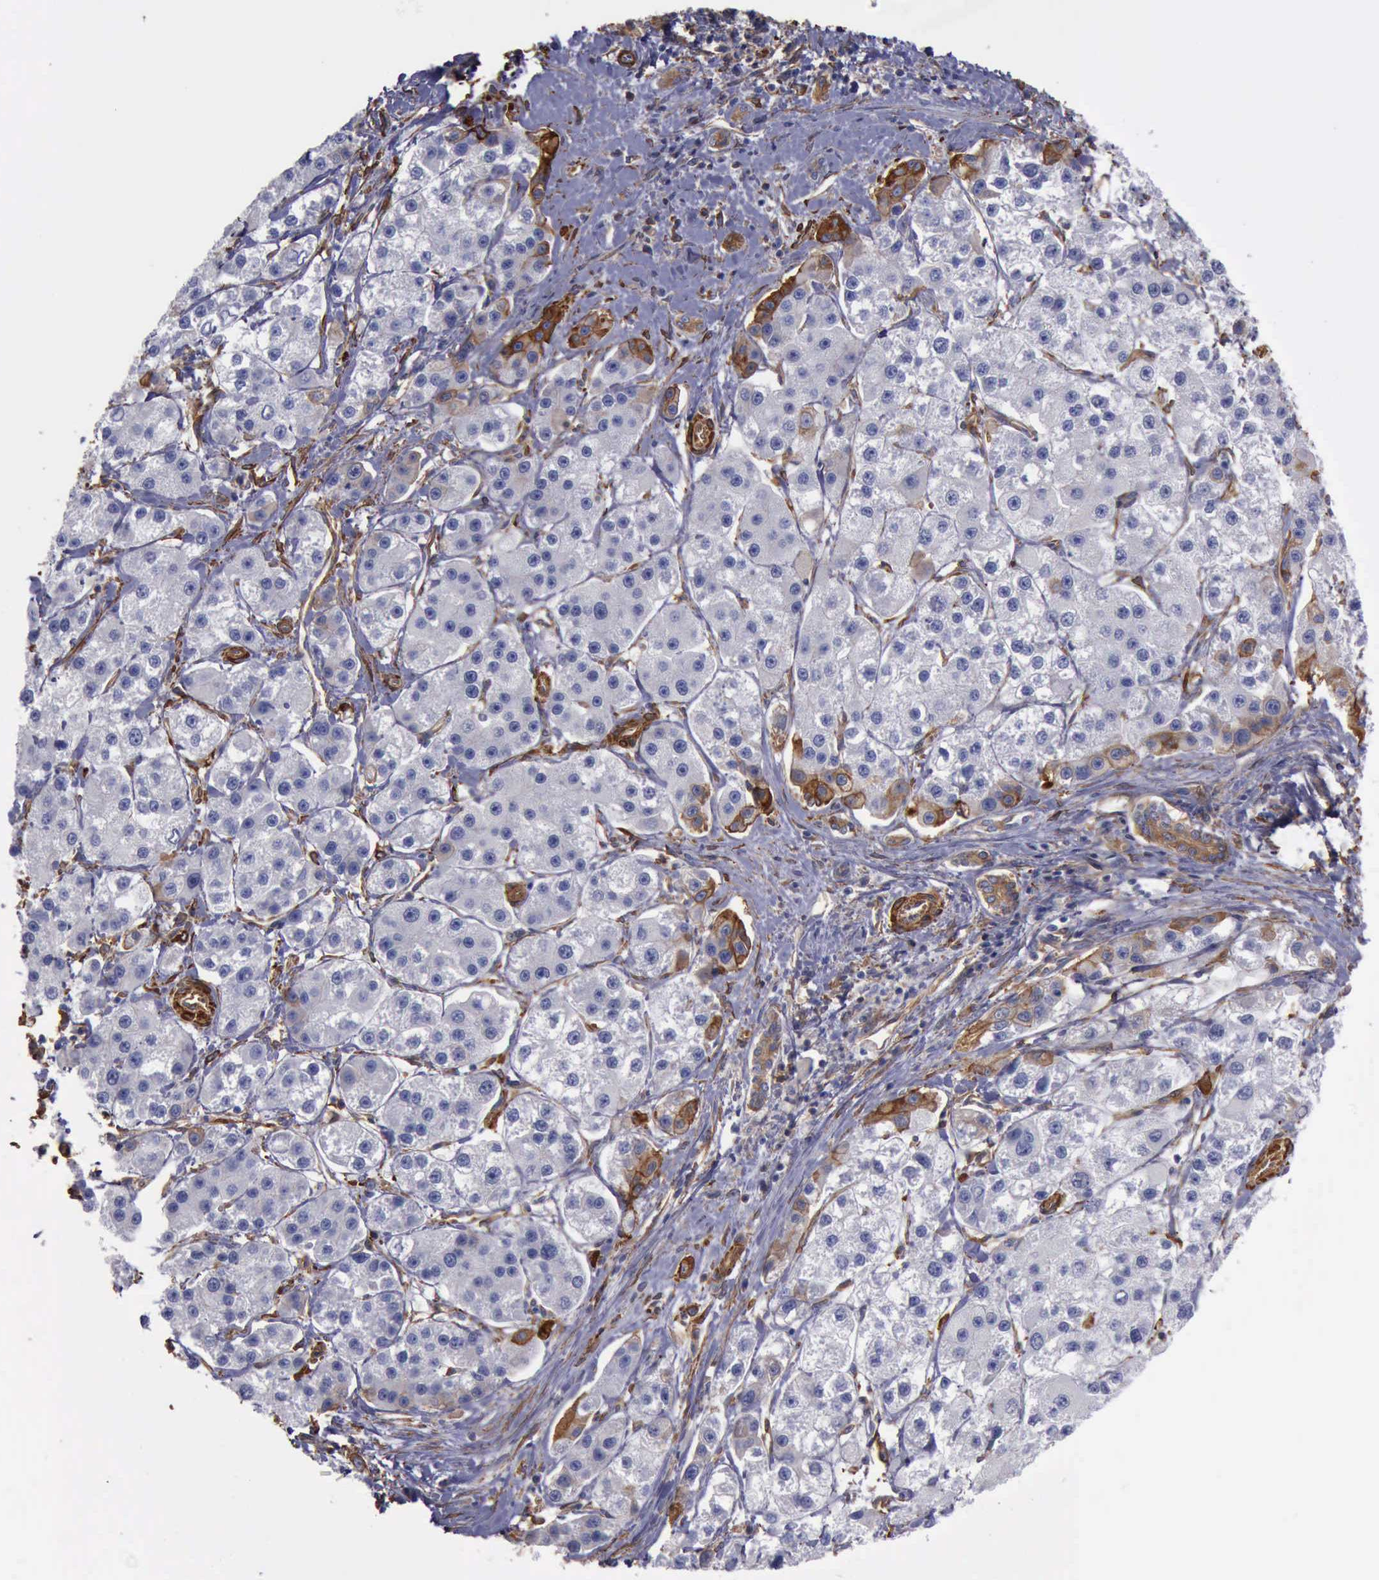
{"staining": {"intensity": "moderate", "quantity": "<25%", "location": "cytoplasmic/membranous"}, "tissue": "liver cancer", "cell_type": "Tumor cells", "image_type": "cancer", "snomed": [{"axis": "morphology", "description": "Carcinoma, Hepatocellular, NOS"}, {"axis": "topography", "description": "Liver"}], "caption": "Hepatocellular carcinoma (liver) stained with a brown dye demonstrates moderate cytoplasmic/membranous positive staining in approximately <25% of tumor cells.", "gene": "FLNA", "patient": {"sex": "female", "age": 85}}